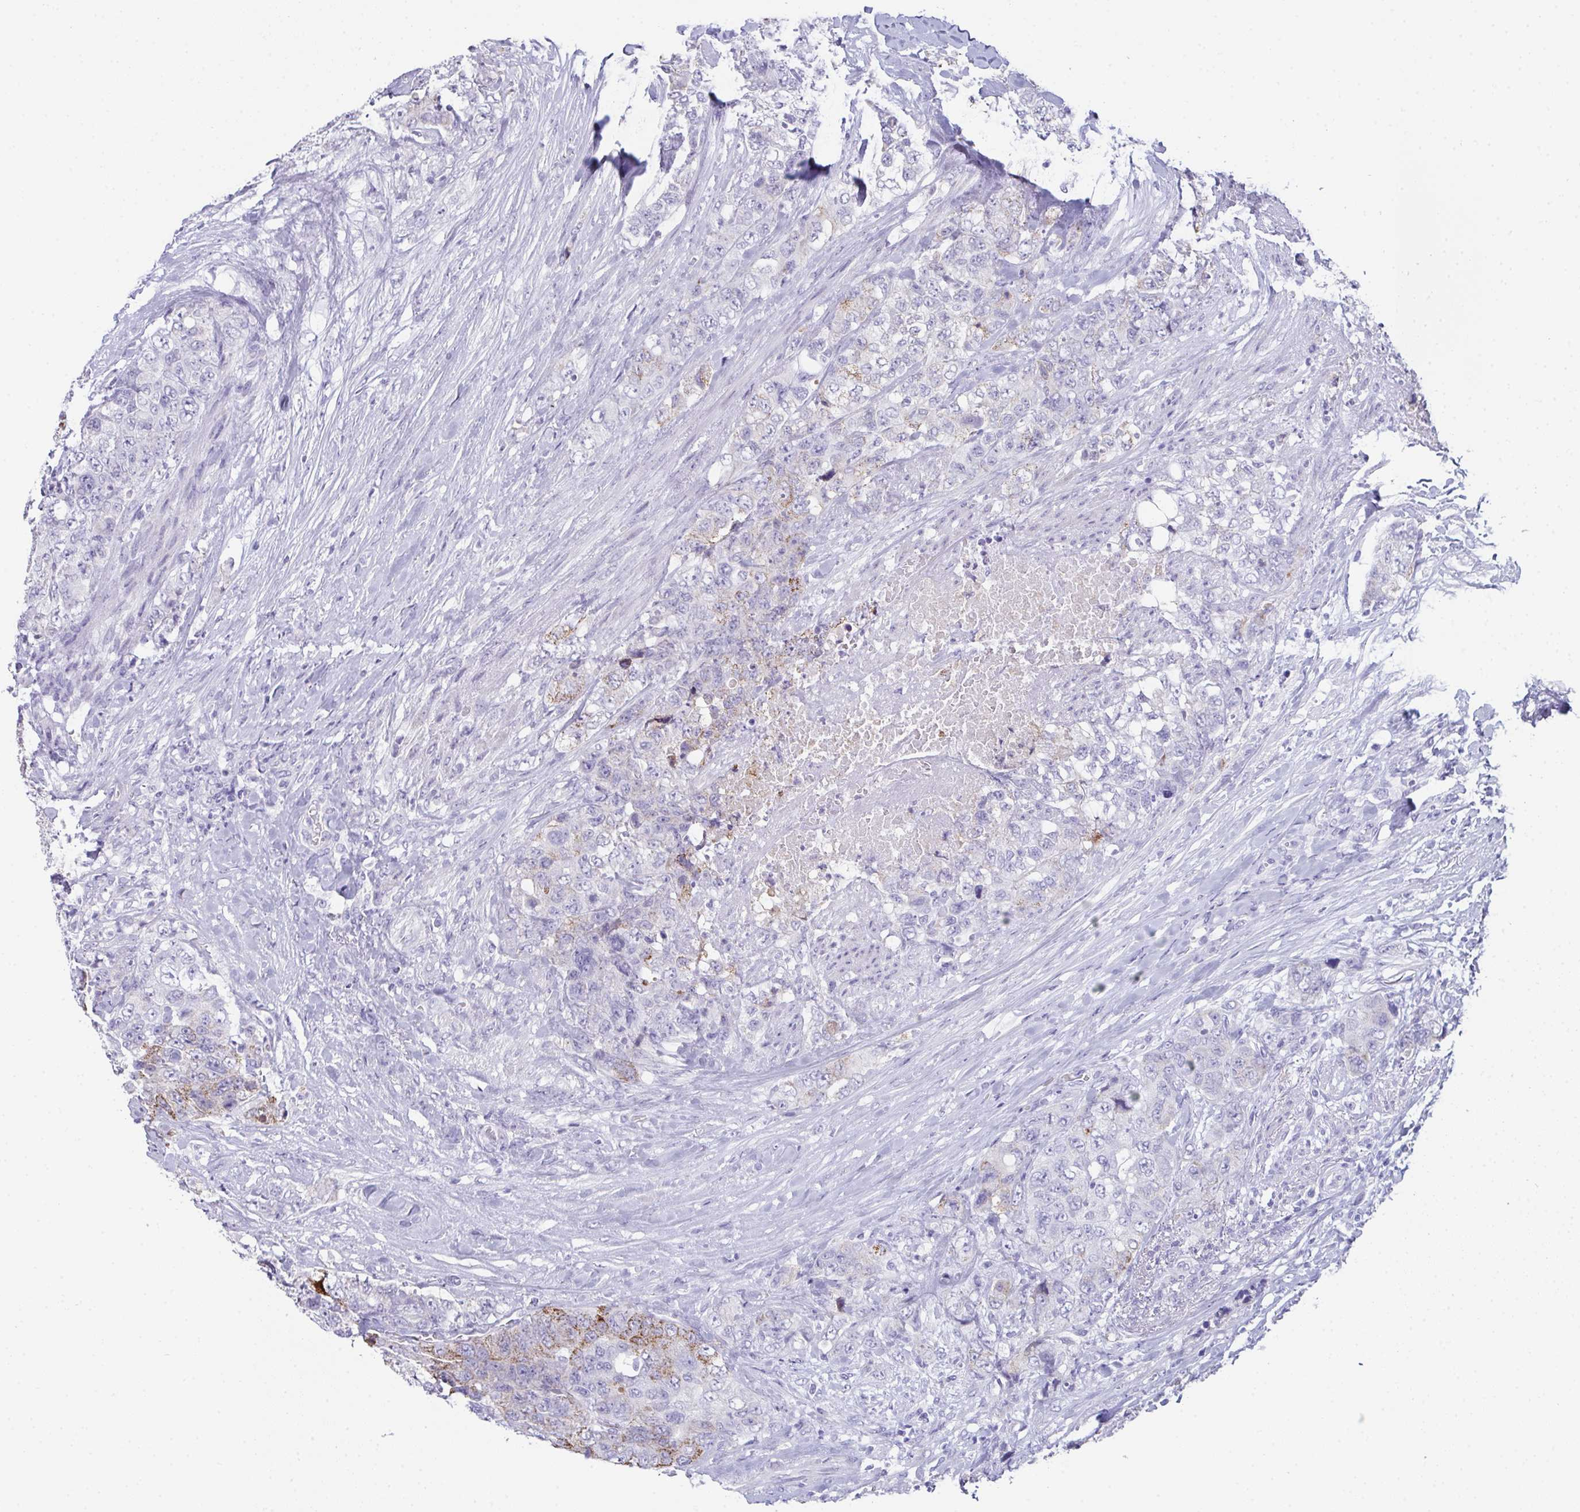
{"staining": {"intensity": "negative", "quantity": "none", "location": "none"}, "tissue": "urothelial cancer", "cell_type": "Tumor cells", "image_type": "cancer", "snomed": [{"axis": "morphology", "description": "Urothelial carcinoma, High grade"}, {"axis": "topography", "description": "Urinary bladder"}], "caption": "Urothelial cancer was stained to show a protein in brown. There is no significant staining in tumor cells. (DAB (3,3'-diaminobenzidine) immunohistochemistry with hematoxylin counter stain).", "gene": "TEX19", "patient": {"sex": "female", "age": 78}}